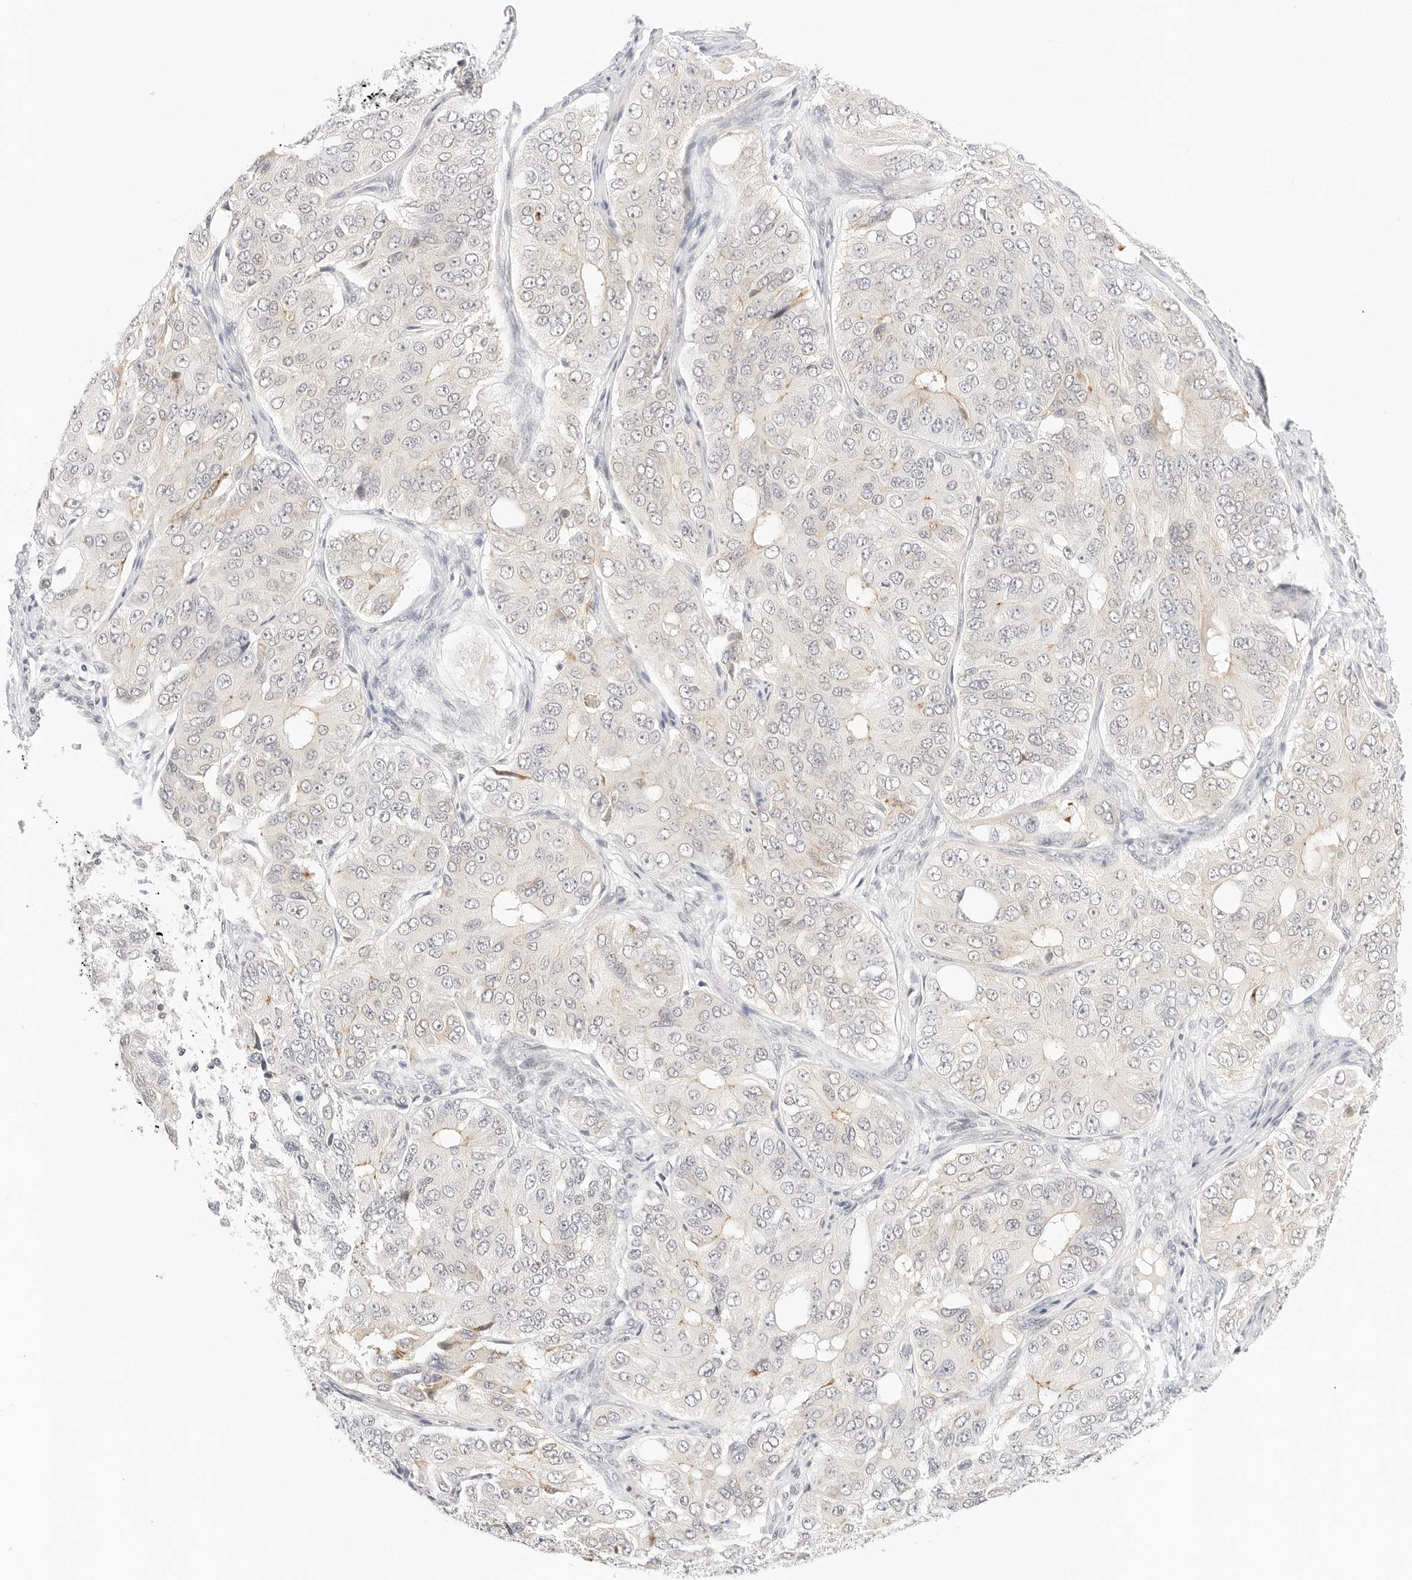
{"staining": {"intensity": "negative", "quantity": "none", "location": "none"}, "tissue": "ovarian cancer", "cell_type": "Tumor cells", "image_type": "cancer", "snomed": [{"axis": "morphology", "description": "Carcinoma, endometroid"}, {"axis": "topography", "description": "Ovary"}], "caption": "An IHC photomicrograph of ovarian cancer (endometroid carcinoma) is shown. There is no staining in tumor cells of ovarian cancer (endometroid carcinoma).", "gene": "XKR4", "patient": {"sex": "female", "age": 51}}